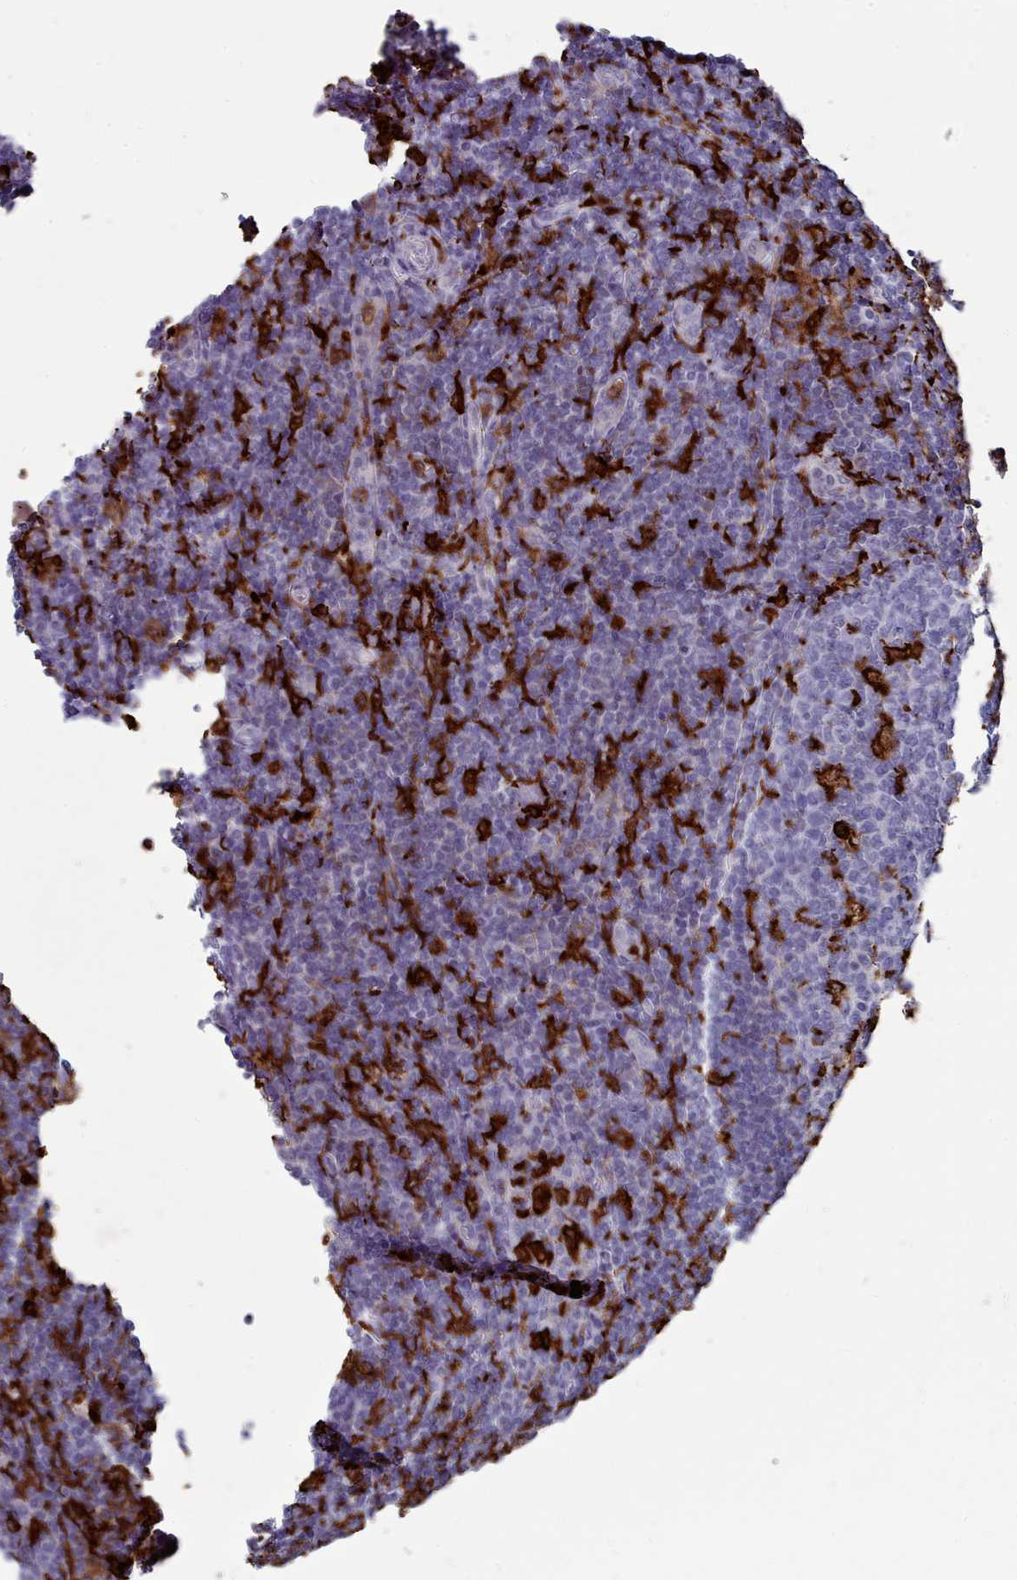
{"staining": {"intensity": "strong", "quantity": "<25%", "location": "cytoplasmic/membranous"}, "tissue": "tonsil", "cell_type": "Germinal center cells", "image_type": "normal", "snomed": [{"axis": "morphology", "description": "Normal tissue, NOS"}, {"axis": "topography", "description": "Tonsil"}], "caption": "Human tonsil stained with a brown dye shows strong cytoplasmic/membranous positive expression in approximately <25% of germinal center cells.", "gene": "AIF1", "patient": {"sex": "male", "age": 17}}